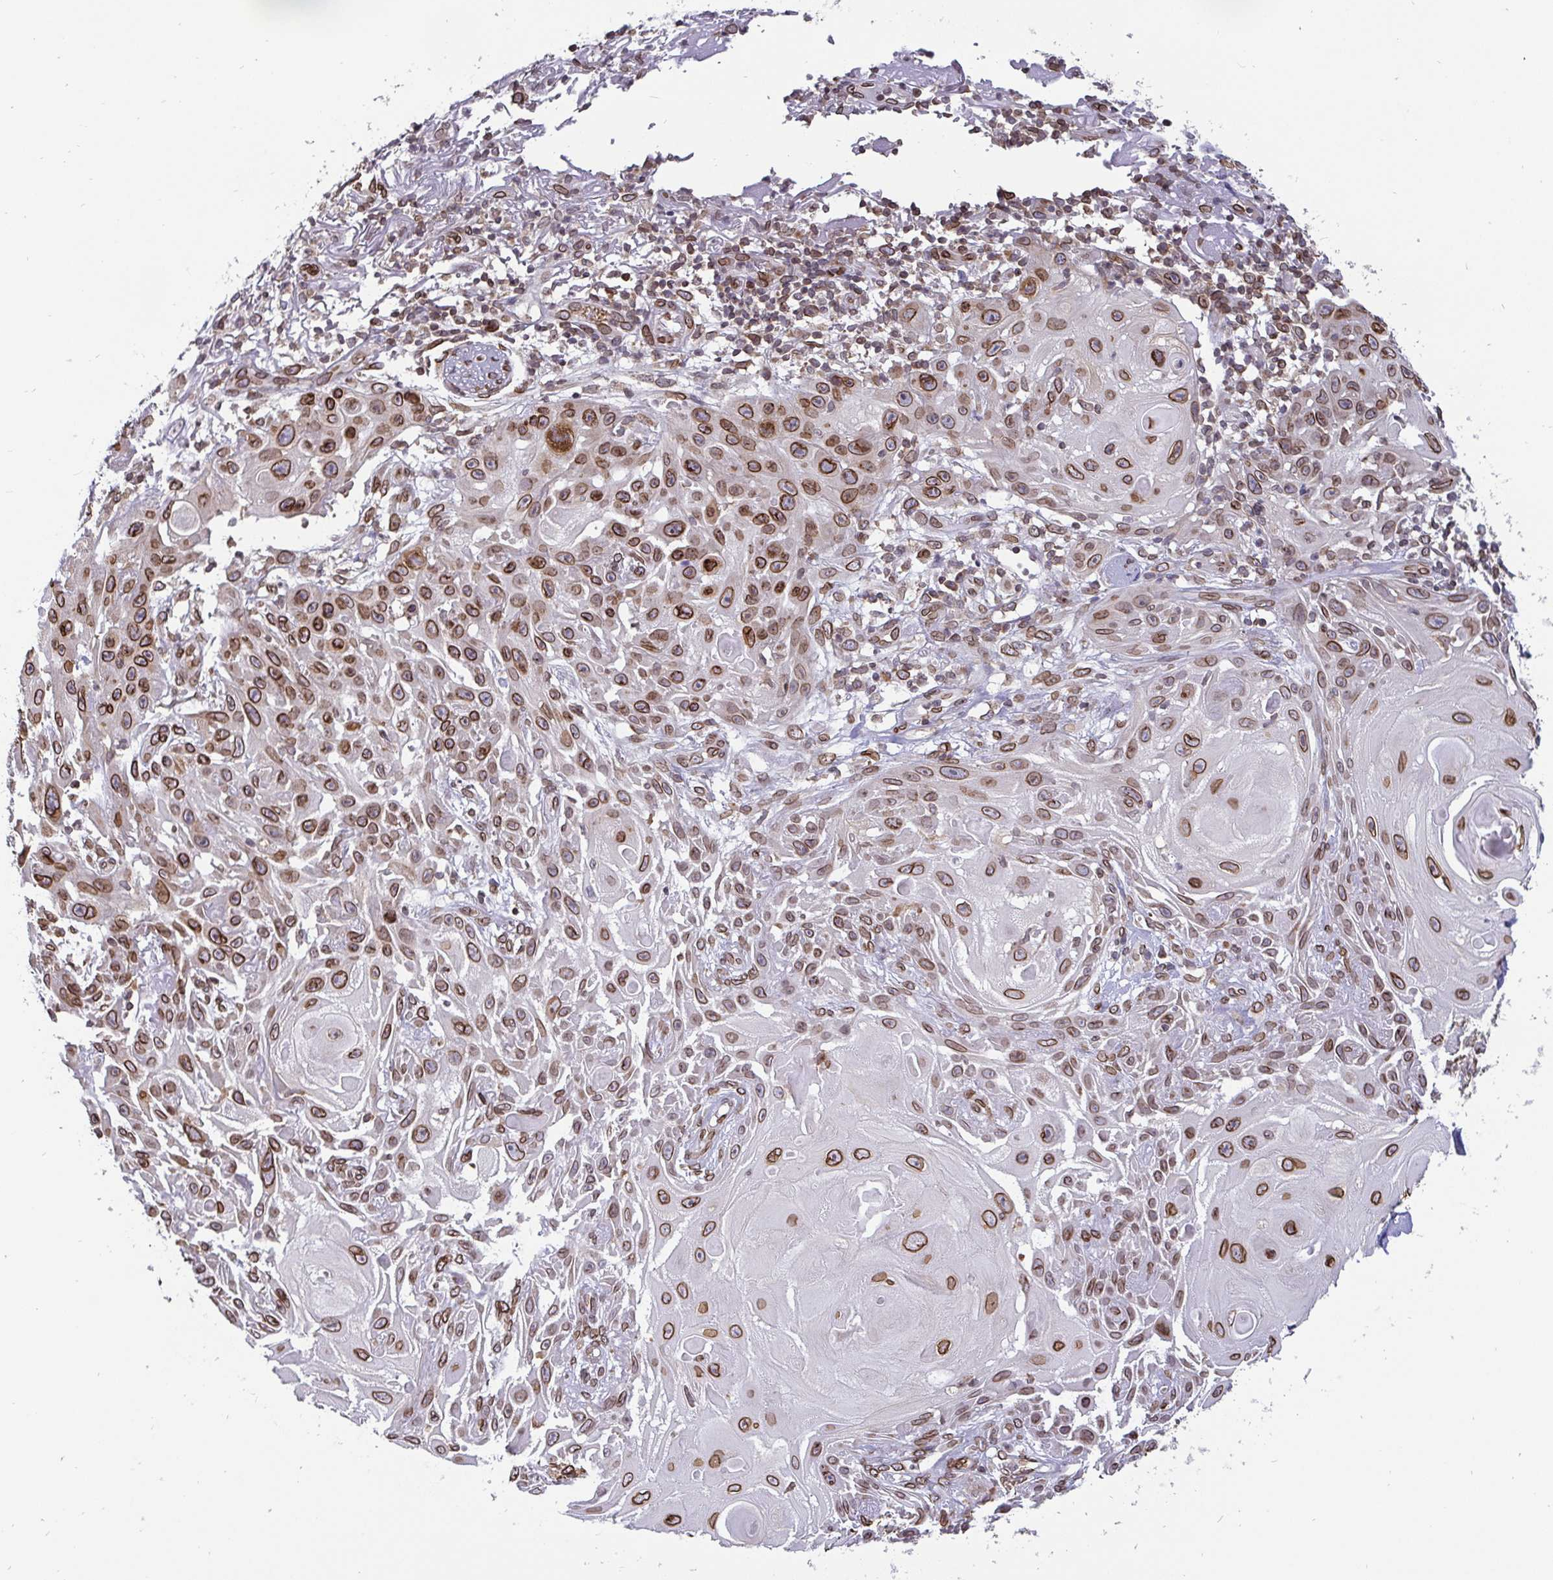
{"staining": {"intensity": "moderate", "quantity": ">75%", "location": "cytoplasmic/membranous,nuclear"}, "tissue": "skin cancer", "cell_type": "Tumor cells", "image_type": "cancer", "snomed": [{"axis": "morphology", "description": "Squamous cell carcinoma, NOS"}, {"axis": "topography", "description": "Skin"}], "caption": "Protein analysis of skin cancer (squamous cell carcinoma) tissue shows moderate cytoplasmic/membranous and nuclear positivity in approximately >75% of tumor cells.", "gene": "EMD", "patient": {"sex": "female", "age": 91}}